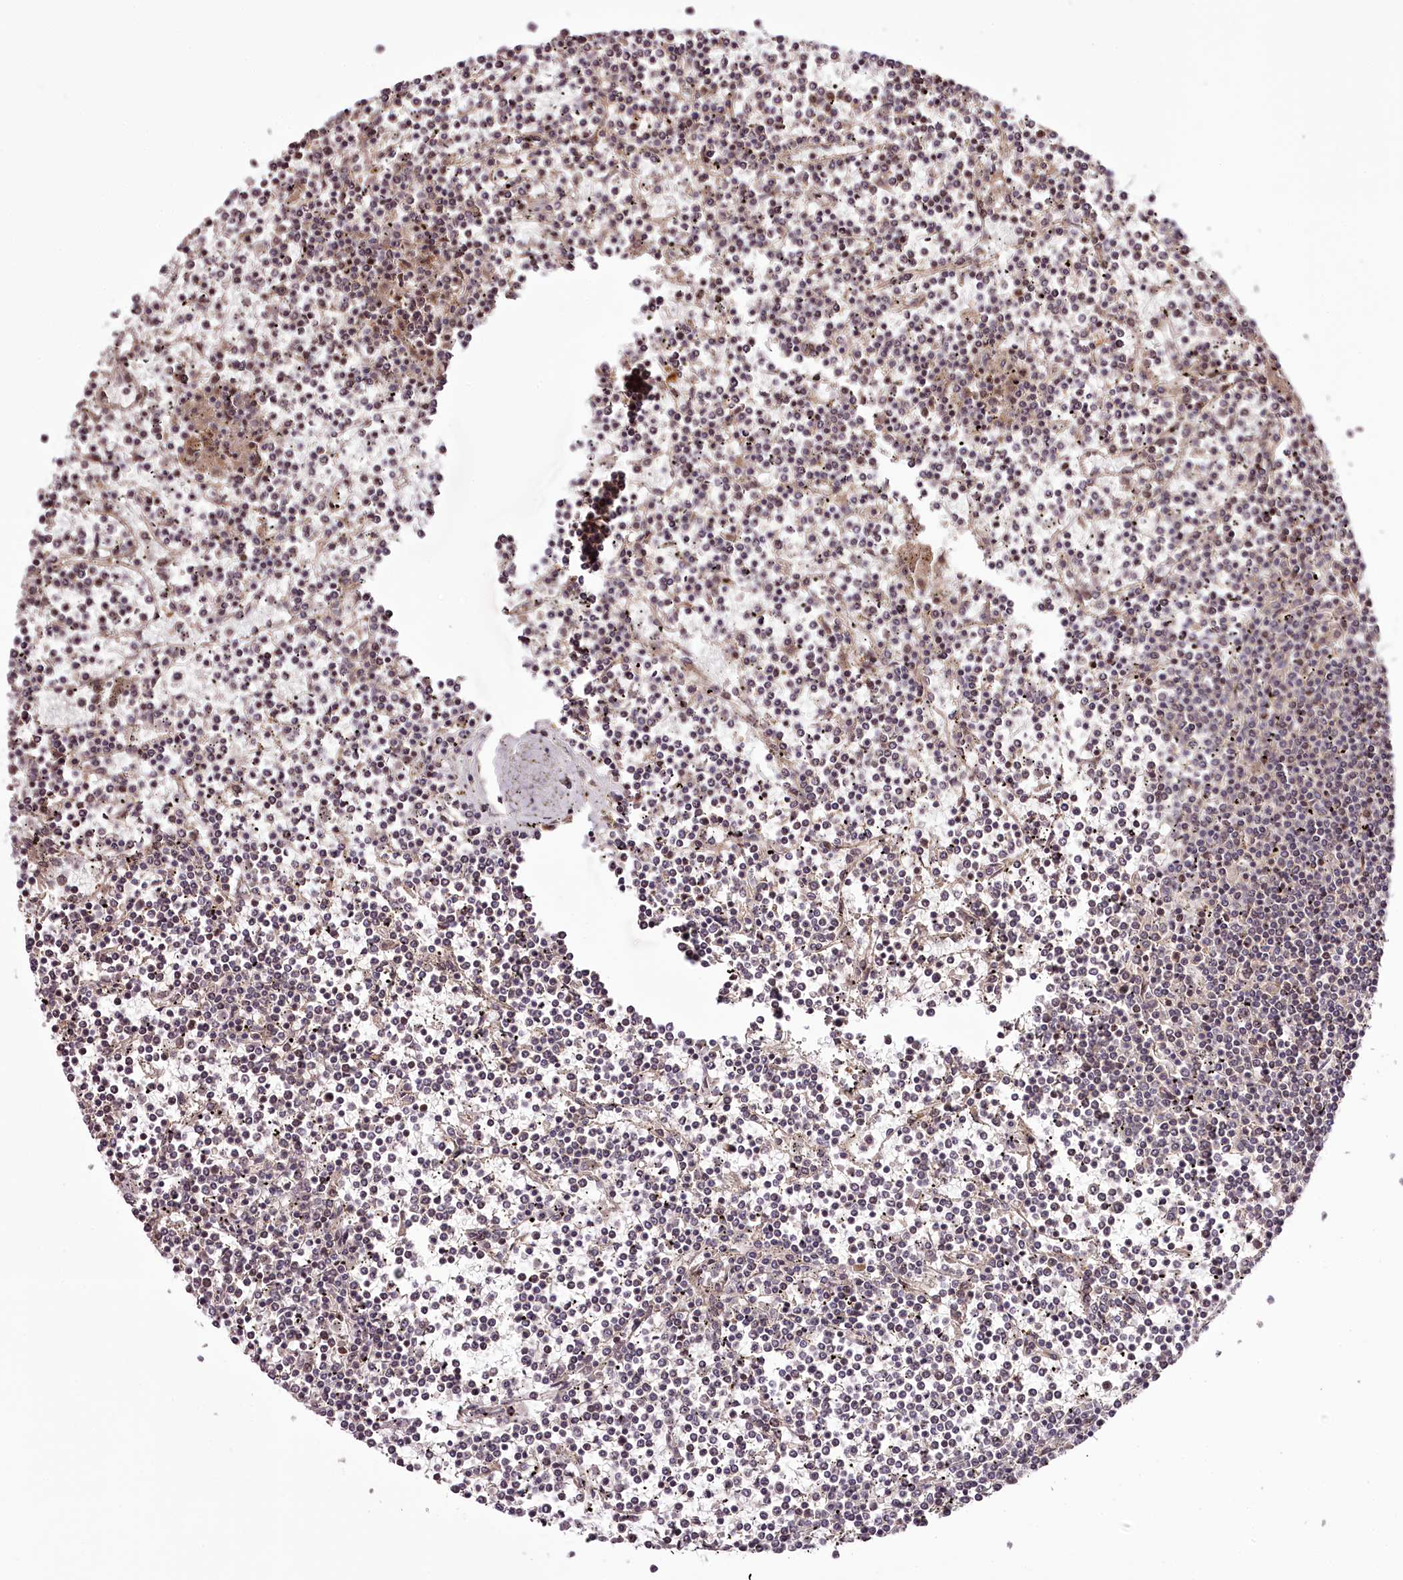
{"staining": {"intensity": "weak", "quantity": "<25%", "location": "nuclear"}, "tissue": "lymphoma", "cell_type": "Tumor cells", "image_type": "cancer", "snomed": [{"axis": "morphology", "description": "Malignant lymphoma, non-Hodgkin's type, Low grade"}, {"axis": "topography", "description": "Spleen"}], "caption": "Photomicrograph shows no protein expression in tumor cells of malignant lymphoma, non-Hodgkin's type (low-grade) tissue.", "gene": "TTC33", "patient": {"sex": "female", "age": 19}}